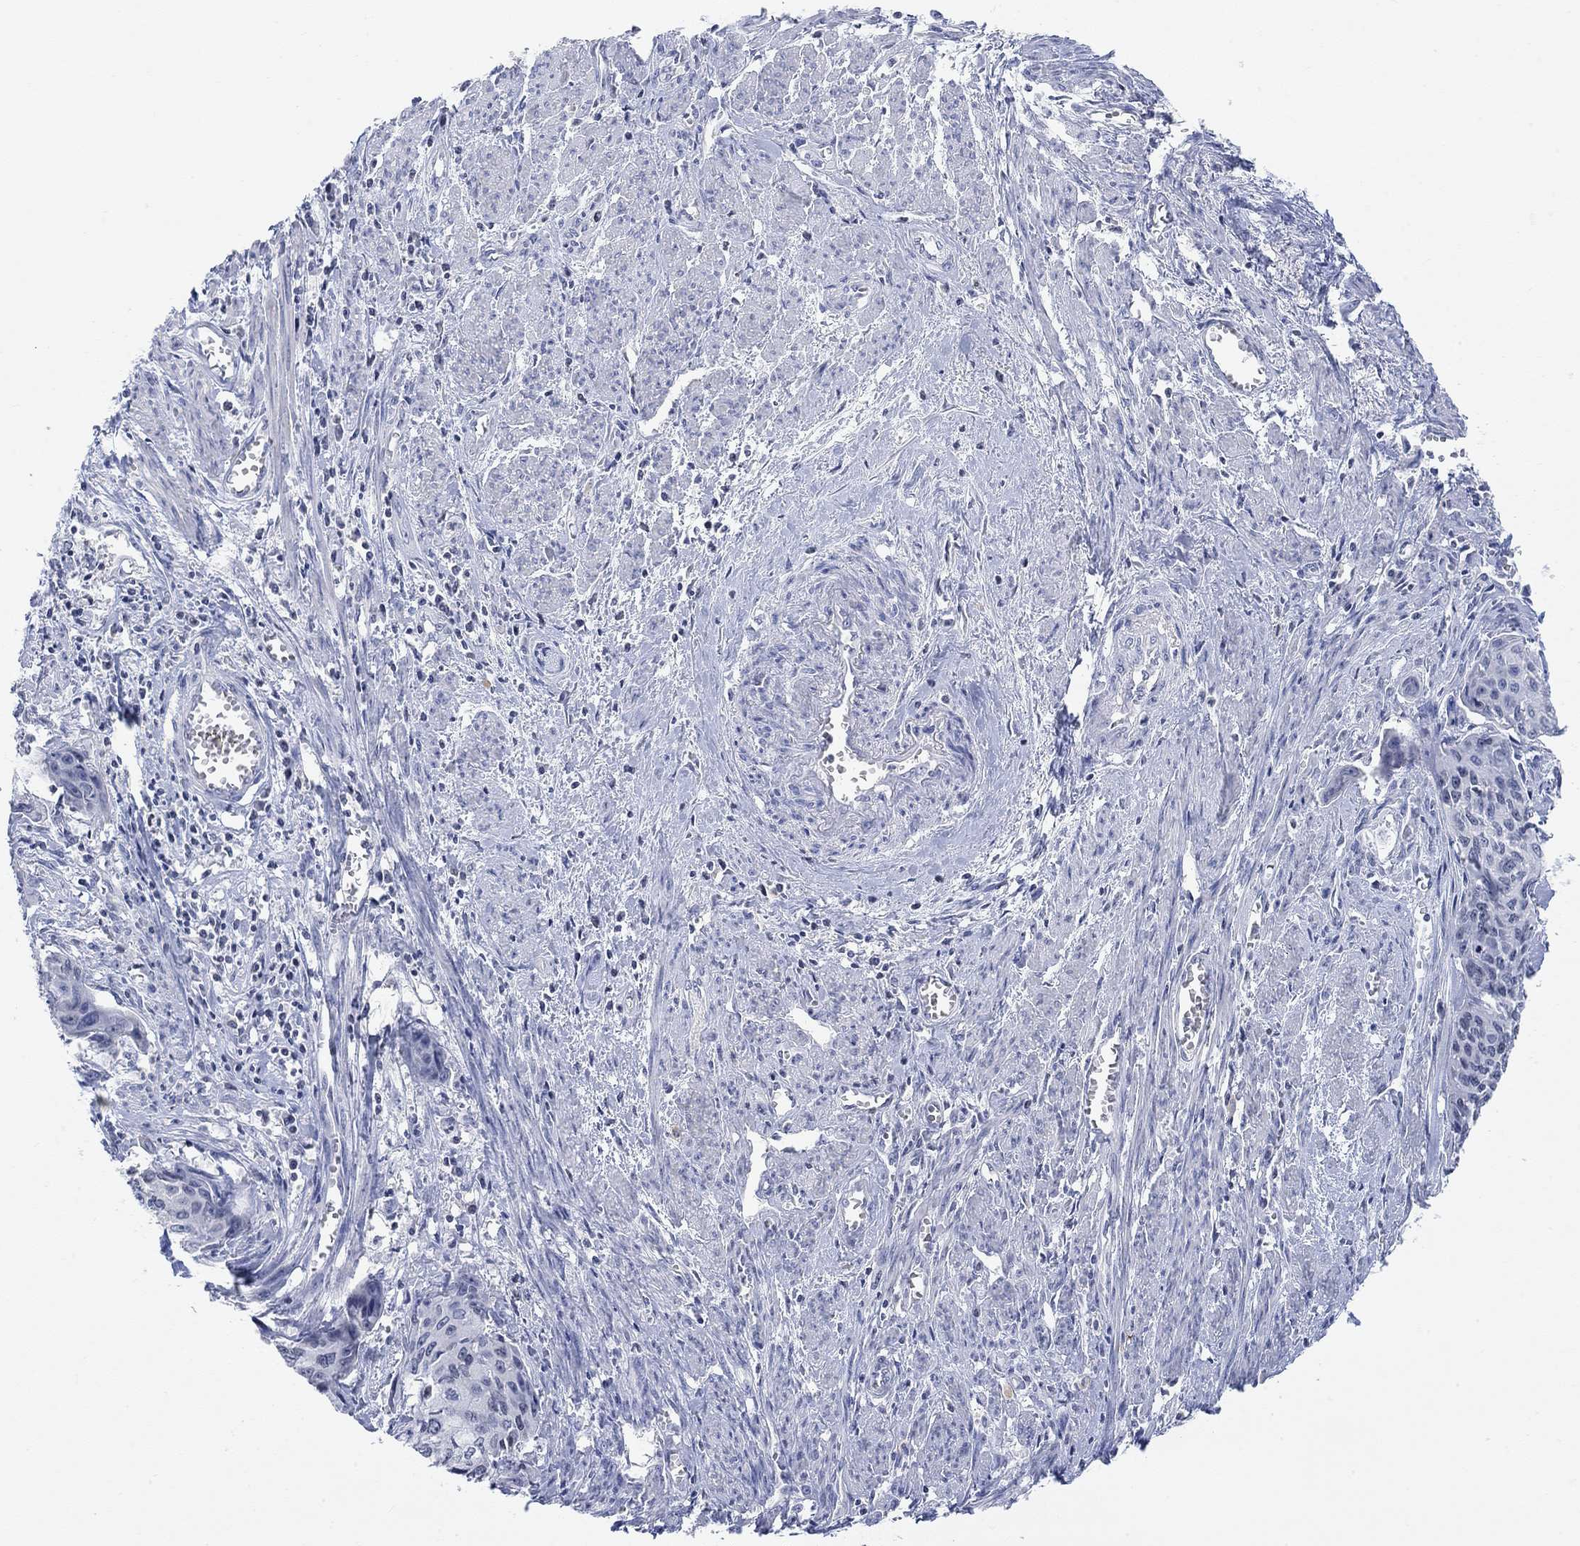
{"staining": {"intensity": "negative", "quantity": "none", "location": "none"}, "tissue": "cervical cancer", "cell_type": "Tumor cells", "image_type": "cancer", "snomed": [{"axis": "morphology", "description": "Squamous cell carcinoma, NOS"}, {"axis": "topography", "description": "Cervix"}], "caption": "Human squamous cell carcinoma (cervical) stained for a protein using IHC demonstrates no positivity in tumor cells.", "gene": "ATP6V1E2", "patient": {"sex": "female", "age": 58}}